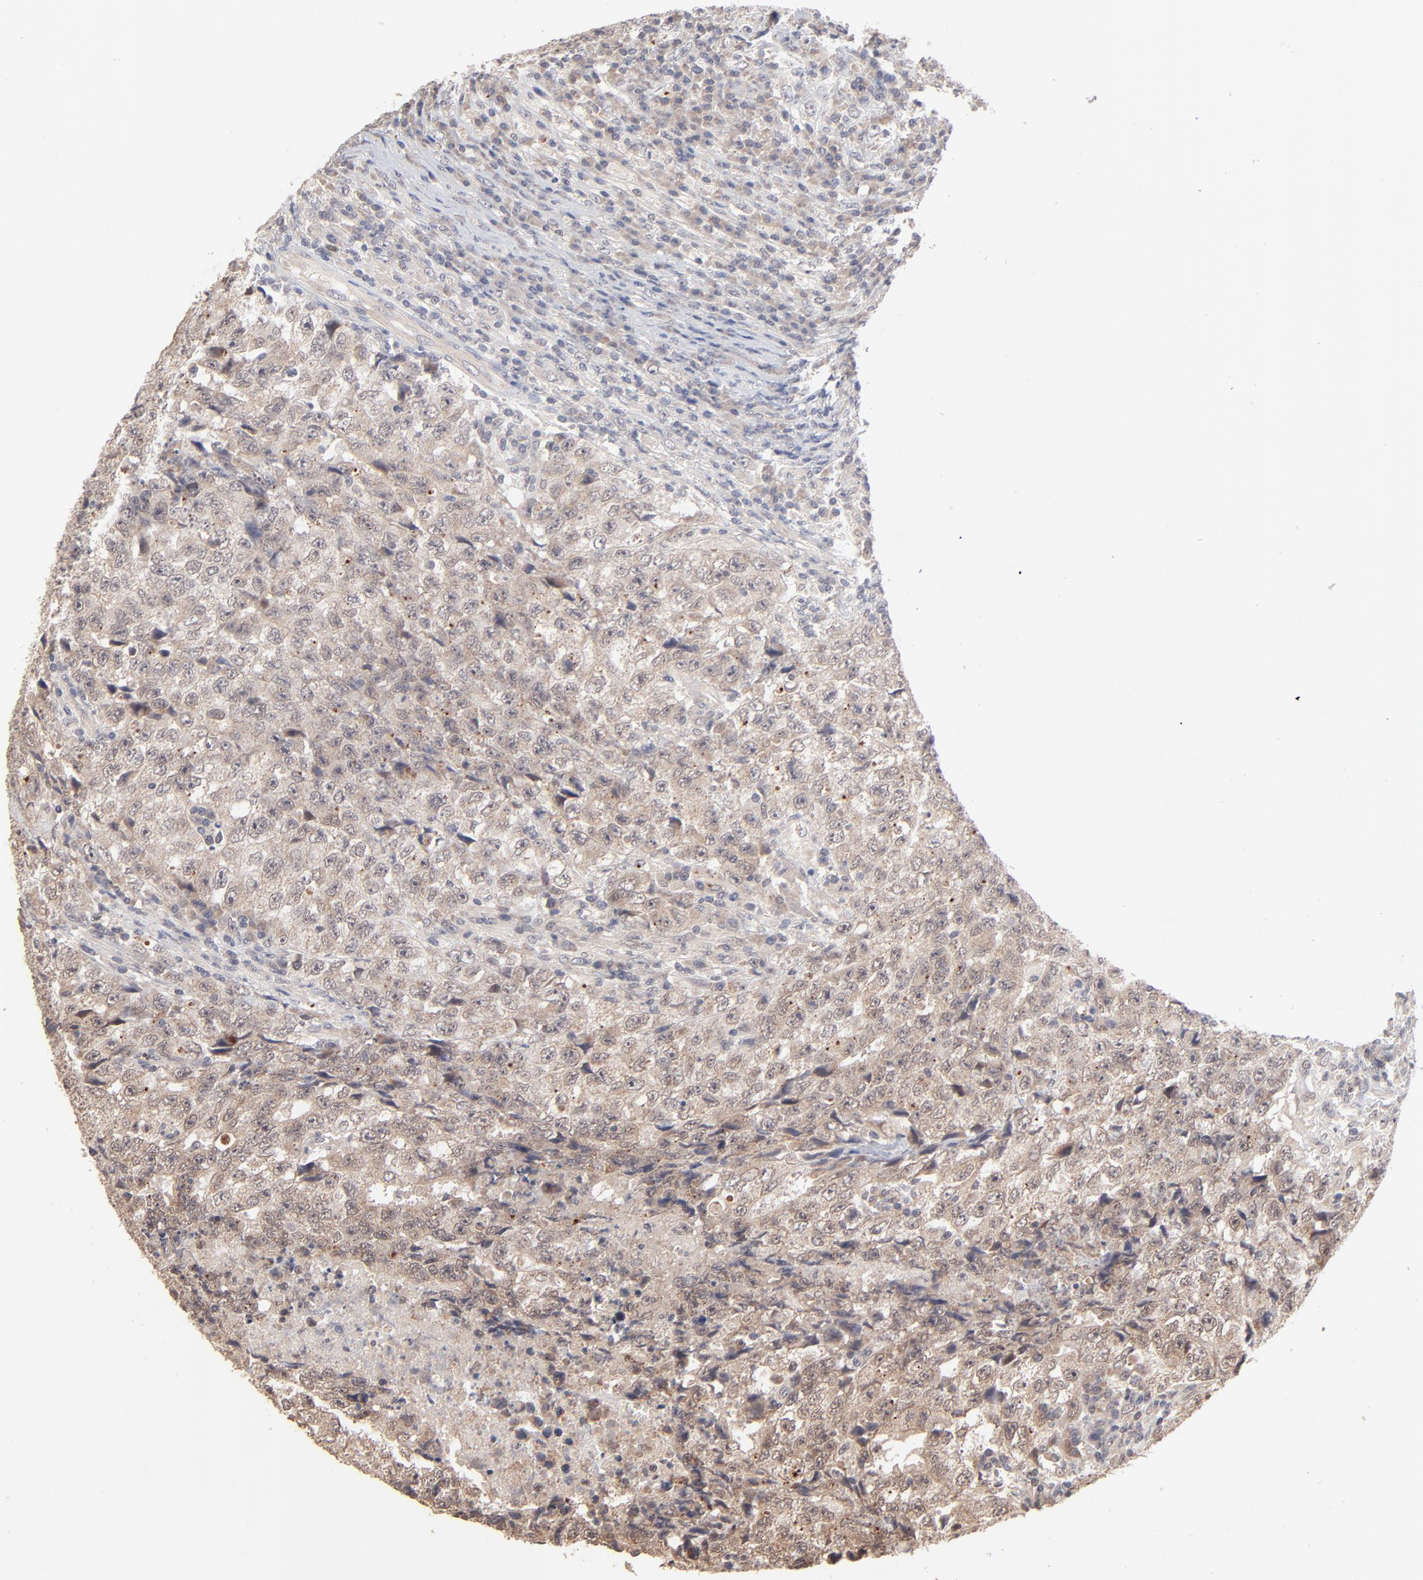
{"staining": {"intensity": "weak", "quantity": ">75%", "location": "cytoplasmic/membranous"}, "tissue": "testis cancer", "cell_type": "Tumor cells", "image_type": "cancer", "snomed": [{"axis": "morphology", "description": "Necrosis, NOS"}, {"axis": "morphology", "description": "Carcinoma, Embryonal, NOS"}, {"axis": "topography", "description": "Testis"}], "caption": "Immunohistochemistry (DAB (3,3'-diaminobenzidine)) staining of human testis cancer shows weak cytoplasmic/membranous protein staining in about >75% of tumor cells.", "gene": "MSL2", "patient": {"sex": "male", "age": 19}}